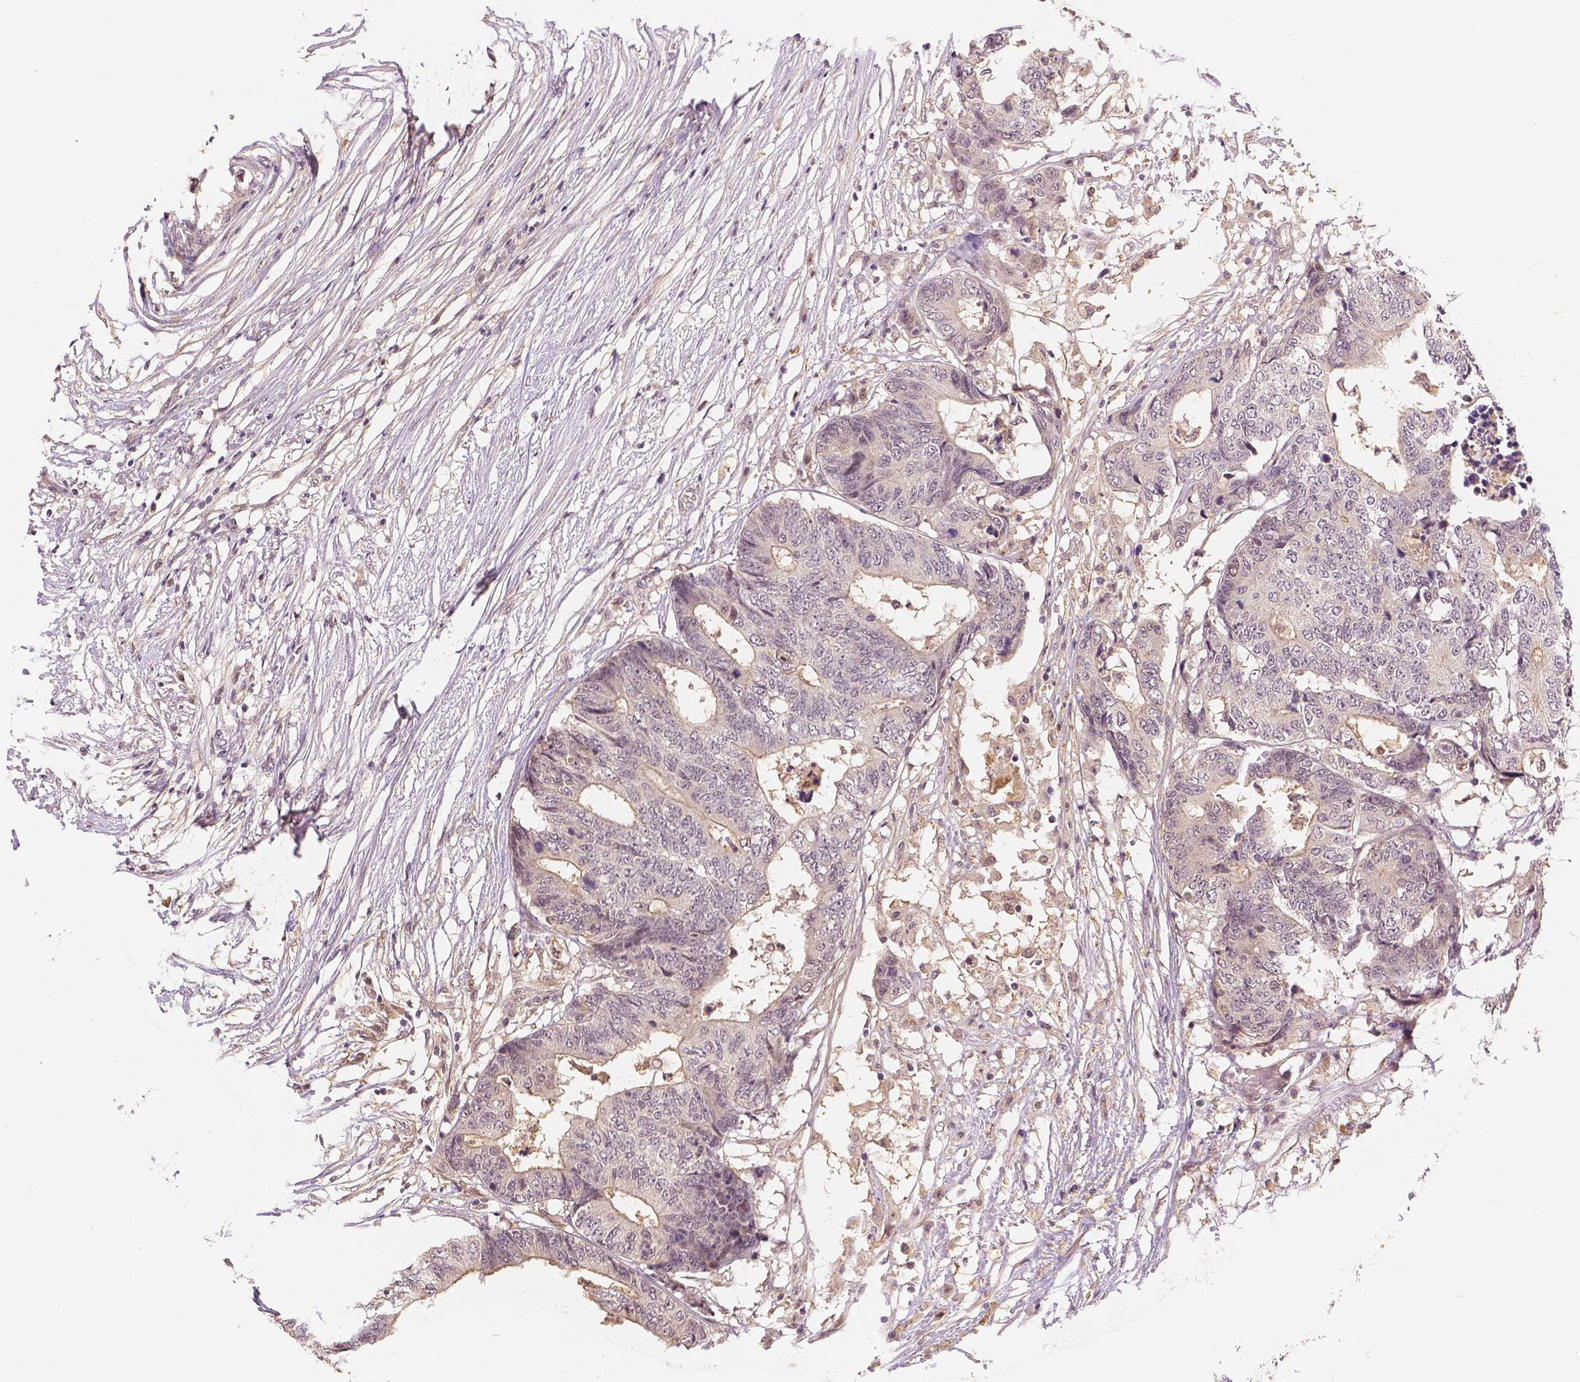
{"staining": {"intensity": "weak", "quantity": "<25%", "location": "cytoplasmic/membranous"}, "tissue": "colorectal cancer", "cell_type": "Tumor cells", "image_type": "cancer", "snomed": [{"axis": "morphology", "description": "Adenocarcinoma, NOS"}, {"axis": "topography", "description": "Colon"}], "caption": "Tumor cells show no significant protein staining in colorectal cancer (adenocarcinoma).", "gene": "MAP1LC3B", "patient": {"sex": "female", "age": 48}}